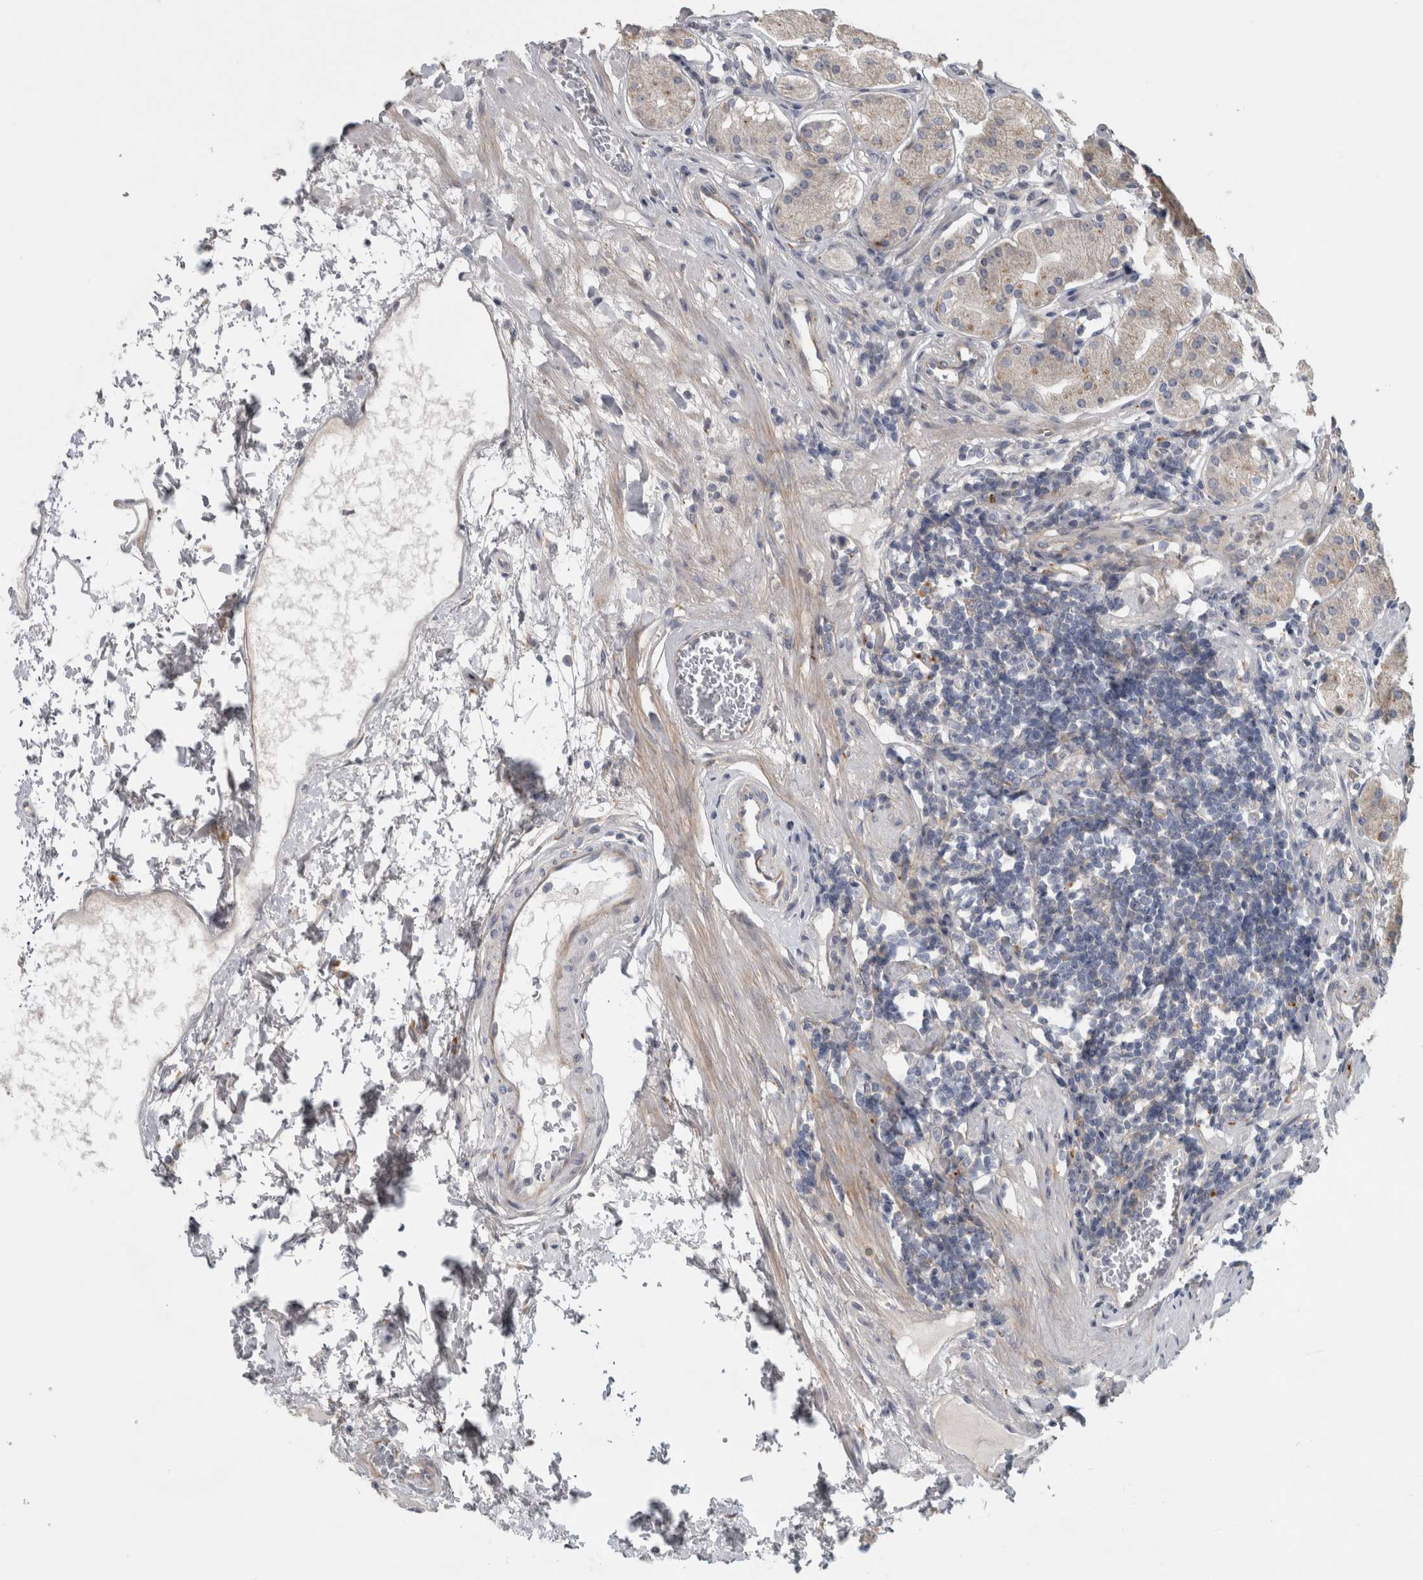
{"staining": {"intensity": "weak", "quantity": "<25%", "location": "cytoplasmic/membranous"}, "tissue": "stomach", "cell_type": "Glandular cells", "image_type": "normal", "snomed": [{"axis": "morphology", "description": "Normal tissue, NOS"}, {"axis": "topography", "description": "Stomach"}, {"axis": "topography", "description": "Stomach, lower"}], "caption": "Immunohistochemical staining of normal stomach exhibits no significant expression in glandular cells.", "gene": "ATXN2", "patient": {"sex": "female", "age": 56}}